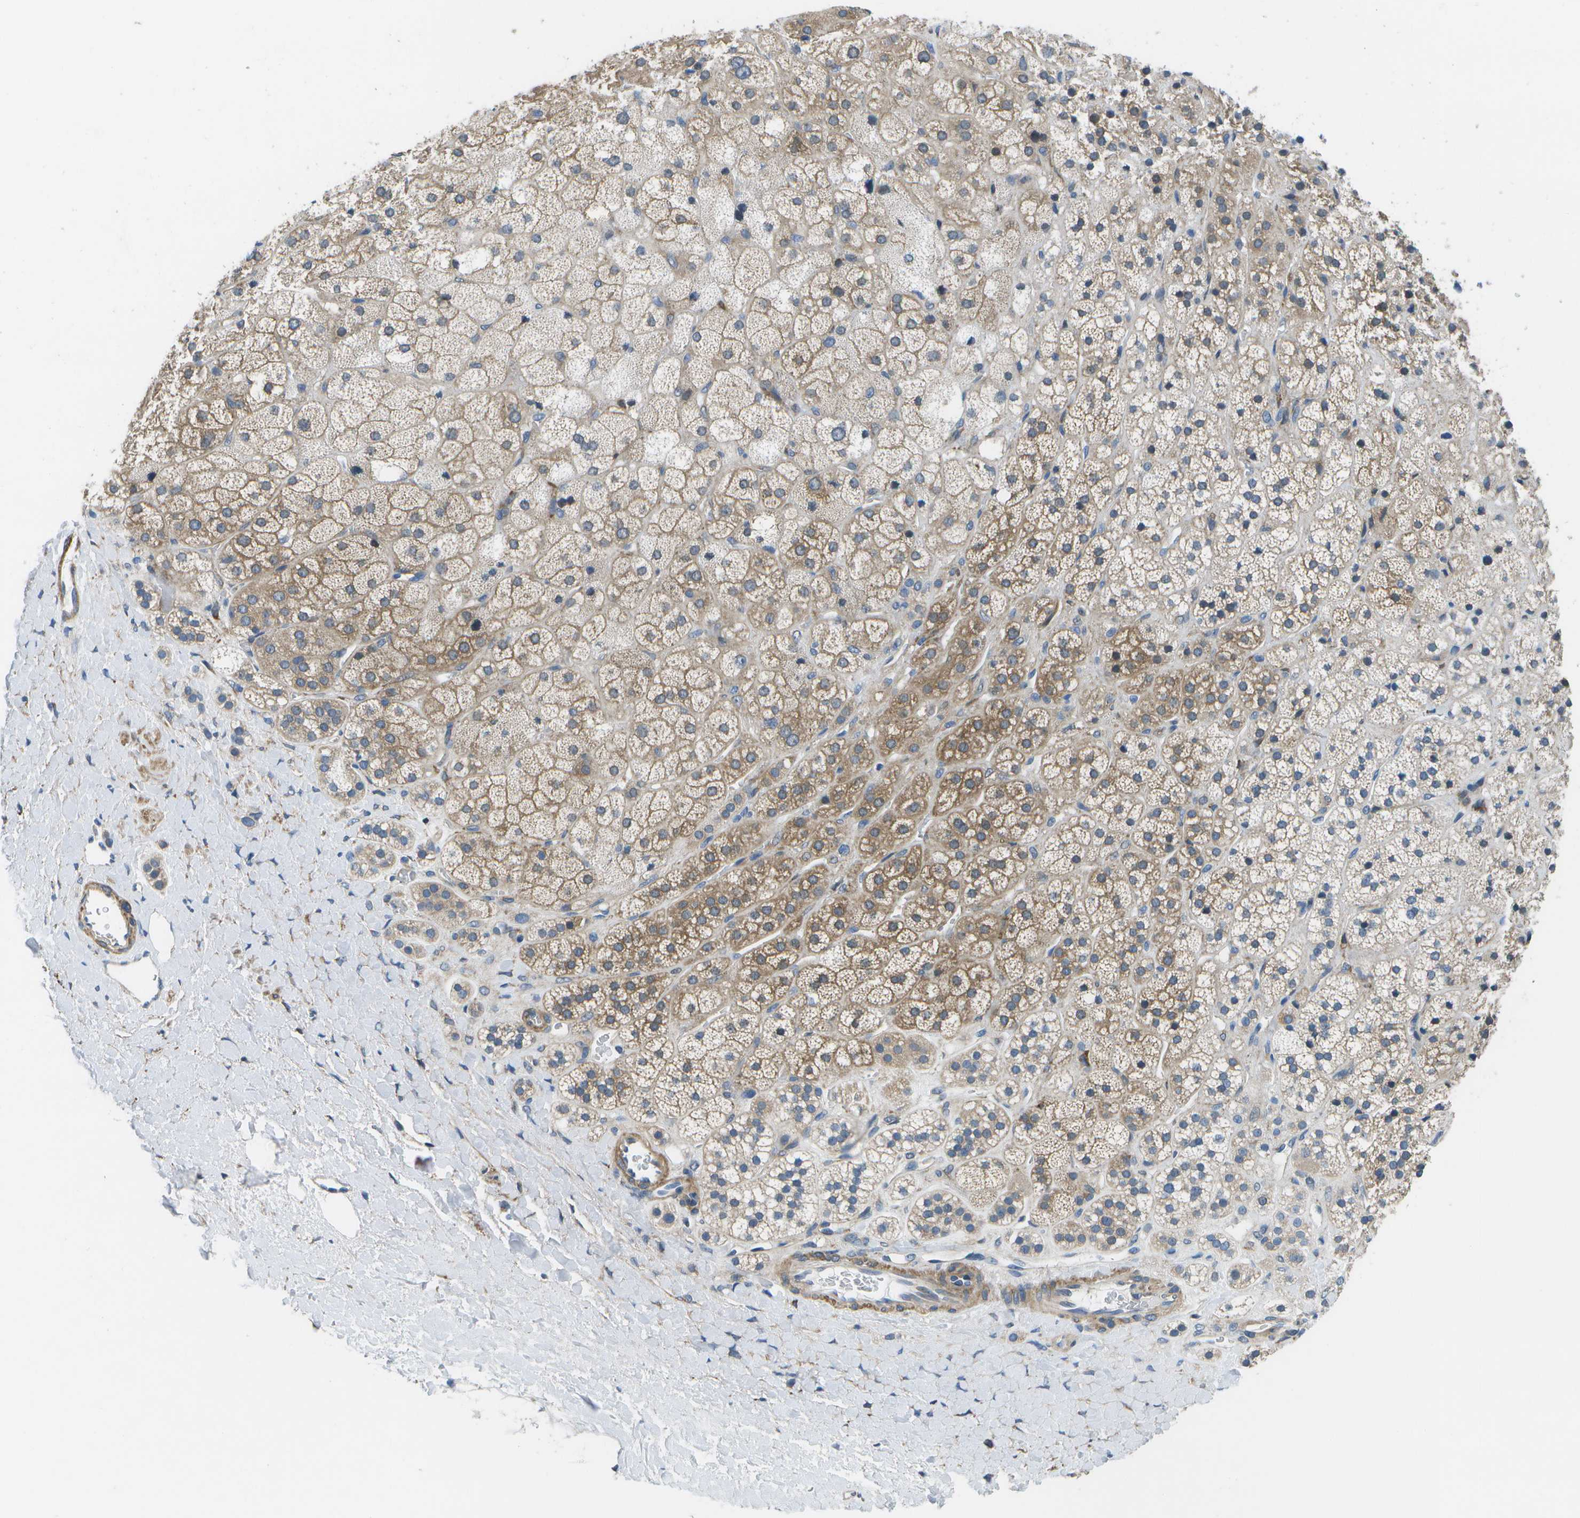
{"staining": {"intensity": "moderate", "quantity": ">75%", "location": "cytoplasmic/membranous"}, "tissue": "adrenal gland", "cell_type": "Glandular cells", "image_type": "normal", "snomed": [{"axis": "morphology", "description": "Normal tissue, NOS"}, {"axis": "topography", "description": "Adrenal gland"}], "caption": "The immunohistochemical stain highlights moderate cytoplasmic/membranous staining in glandular cells of normal adrenal gland. The staining is performed using DAB brown chromogen to label protein expression. The nuclei are counter-stained blue using hematoxylin.", "gene": "P3H1", "patient": {"sex": "male", "age": 56}}